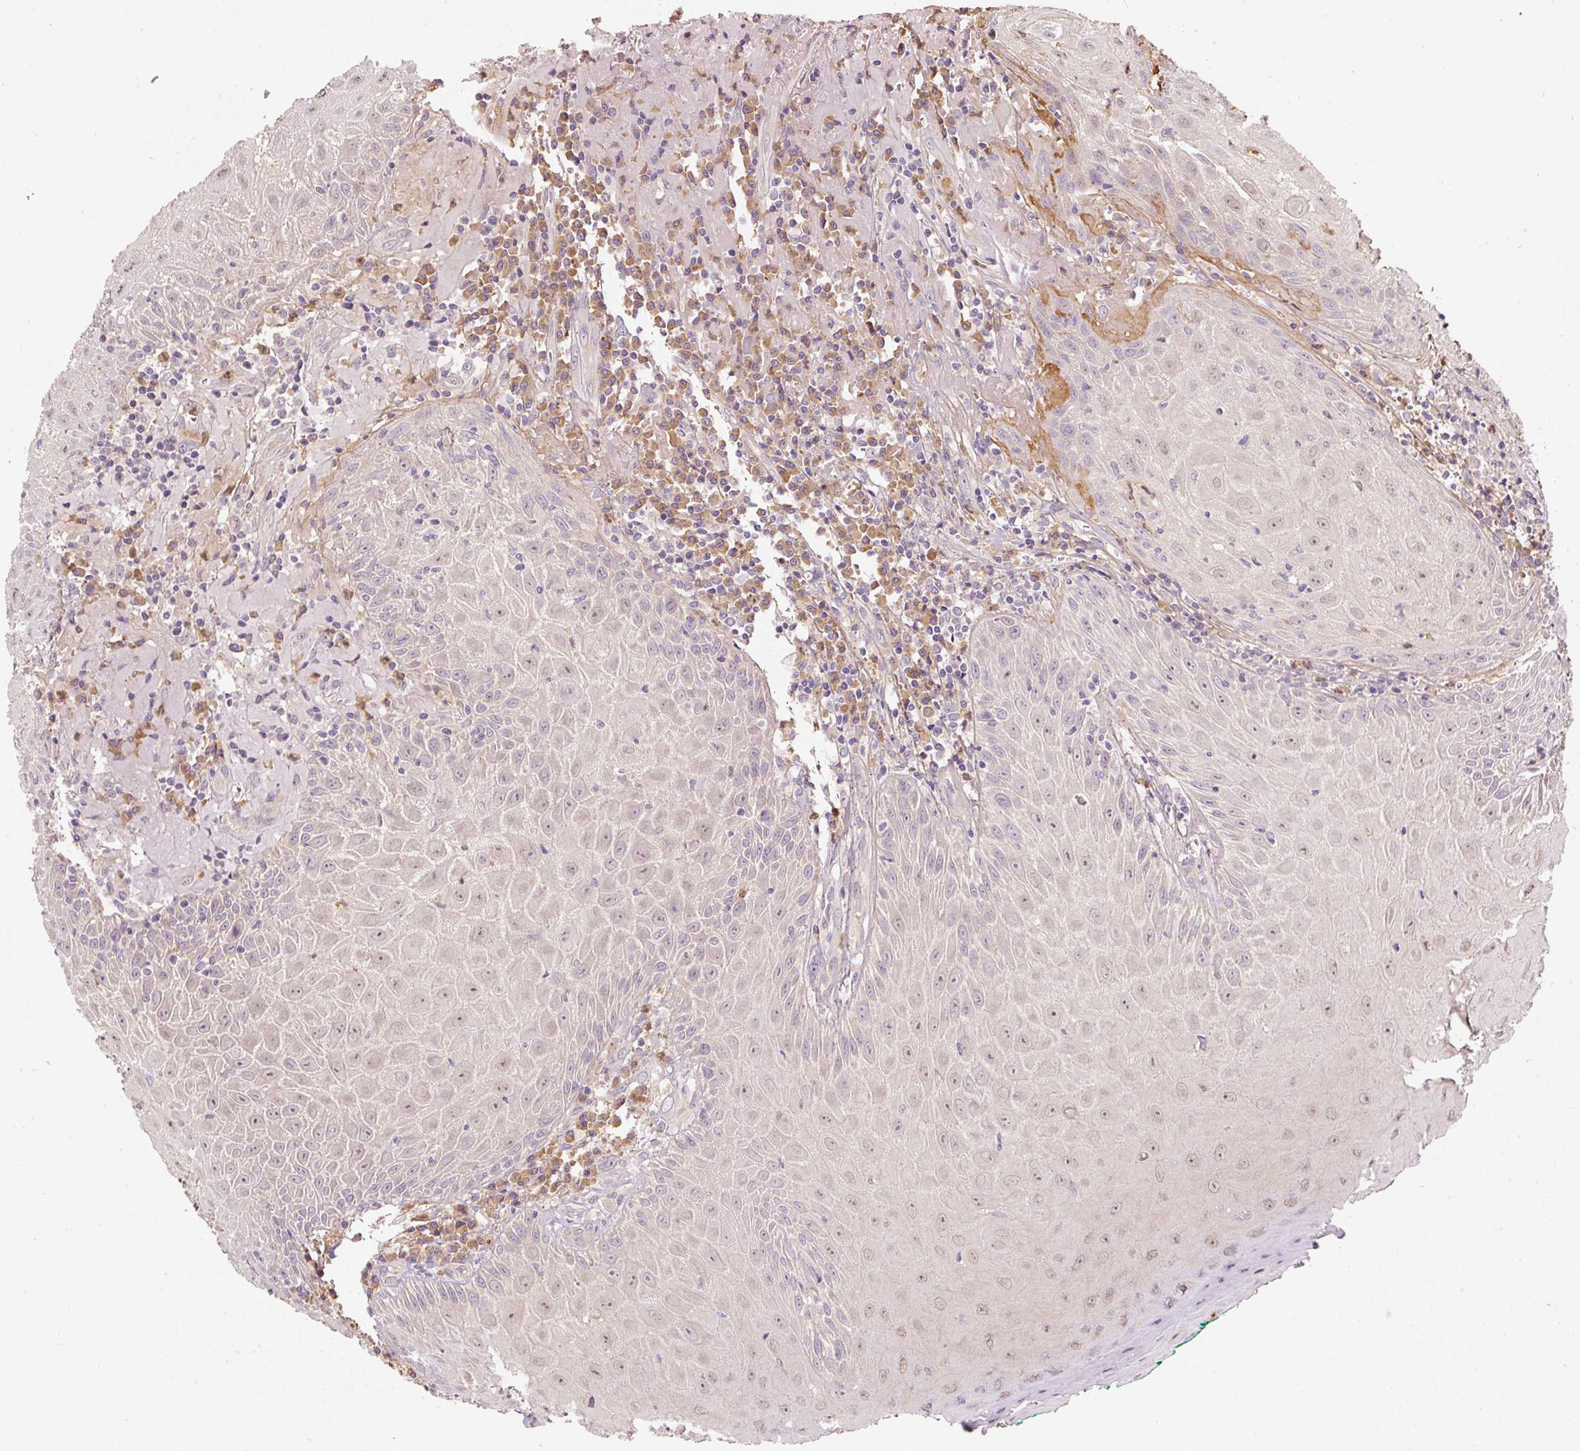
{"staining": {"intensity": "weak", "quantity": "<25%", "location": "nuclear"}, "tissue": "head and neck cancer", "cell_type": "Tumor cells", "image_type": "cancer", "snomed": [{"axis": "morphology", "description": "Normal tissue, NOS"}, {"axis": "morphology", "description": "Squamous cell carcinoma, NOS"}, {"axis": "topography", "description": "Oral tissue"}, {"axis": "topography", "description": "Head-Neck"}], "caption": "Tumor cells are negative for brown protein staining in head and neck cancer.", "gene": "CTTNBP2", "patient": {"sex": "female", "age": 70}}